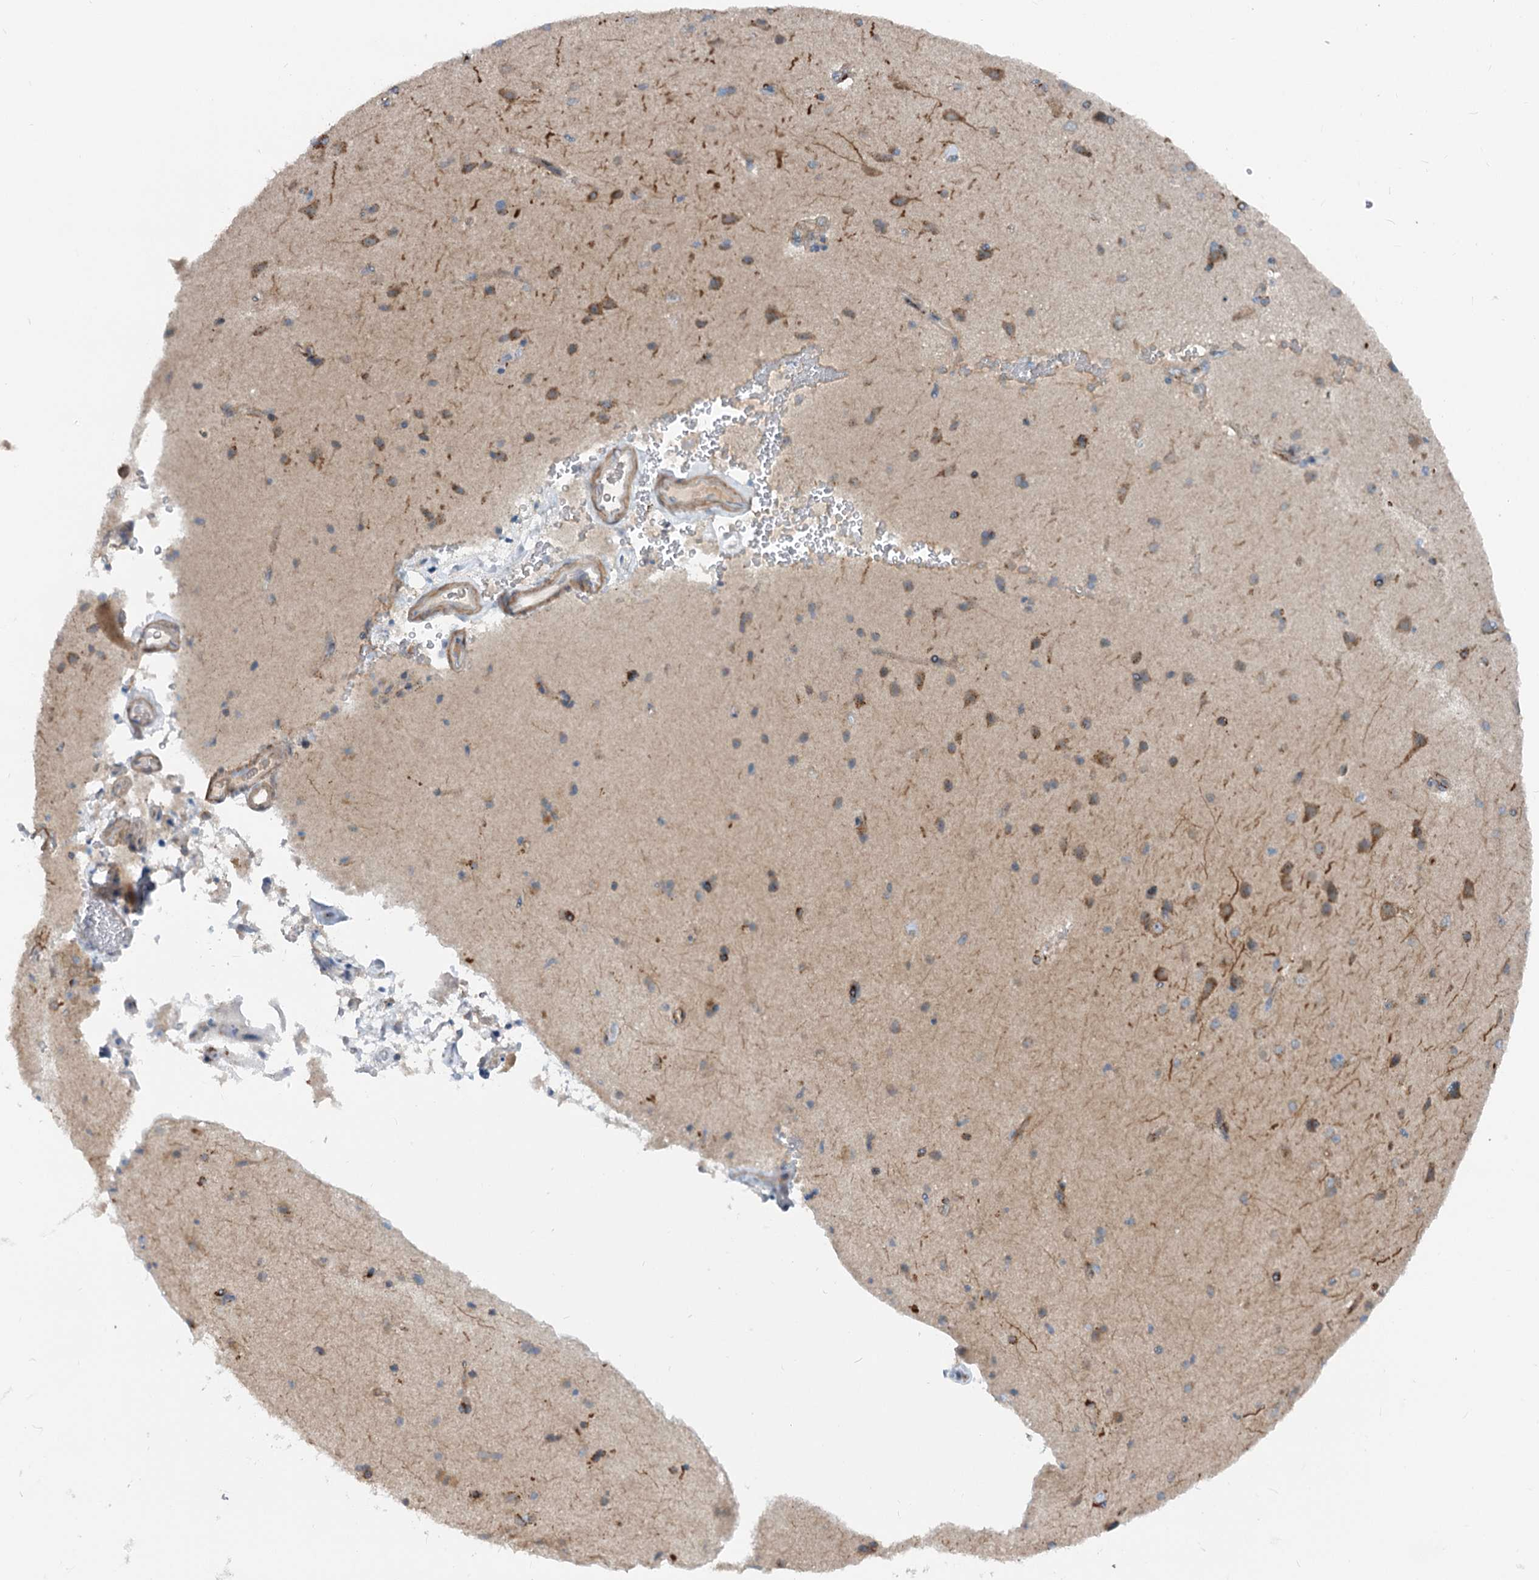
{"staining": {"intensity": "weak", "quantity": ">75%", "location": "cytoplasmic/membranous"}, "tissue": "cerebral cortex", "cell_type": "Endothelial cells", "image_type": "normal", "snomed": [{"axis": "morphology", "description": "Normal tissue, NOS"}, {"axis": "topography", "description": "Cerebral cortex"}], "caption": "Cerebral cortex was stained to show a protein in brown. There is low levels of weak cytoplasmic/membranous expression in approximately >75% of endothelial cells. (DAB (3,3'-diaminobenzidine) IHC with brightfield microscopy, high magnification).", "gene": "FGF19", "patient": {"sex": "male", "age": 62}}